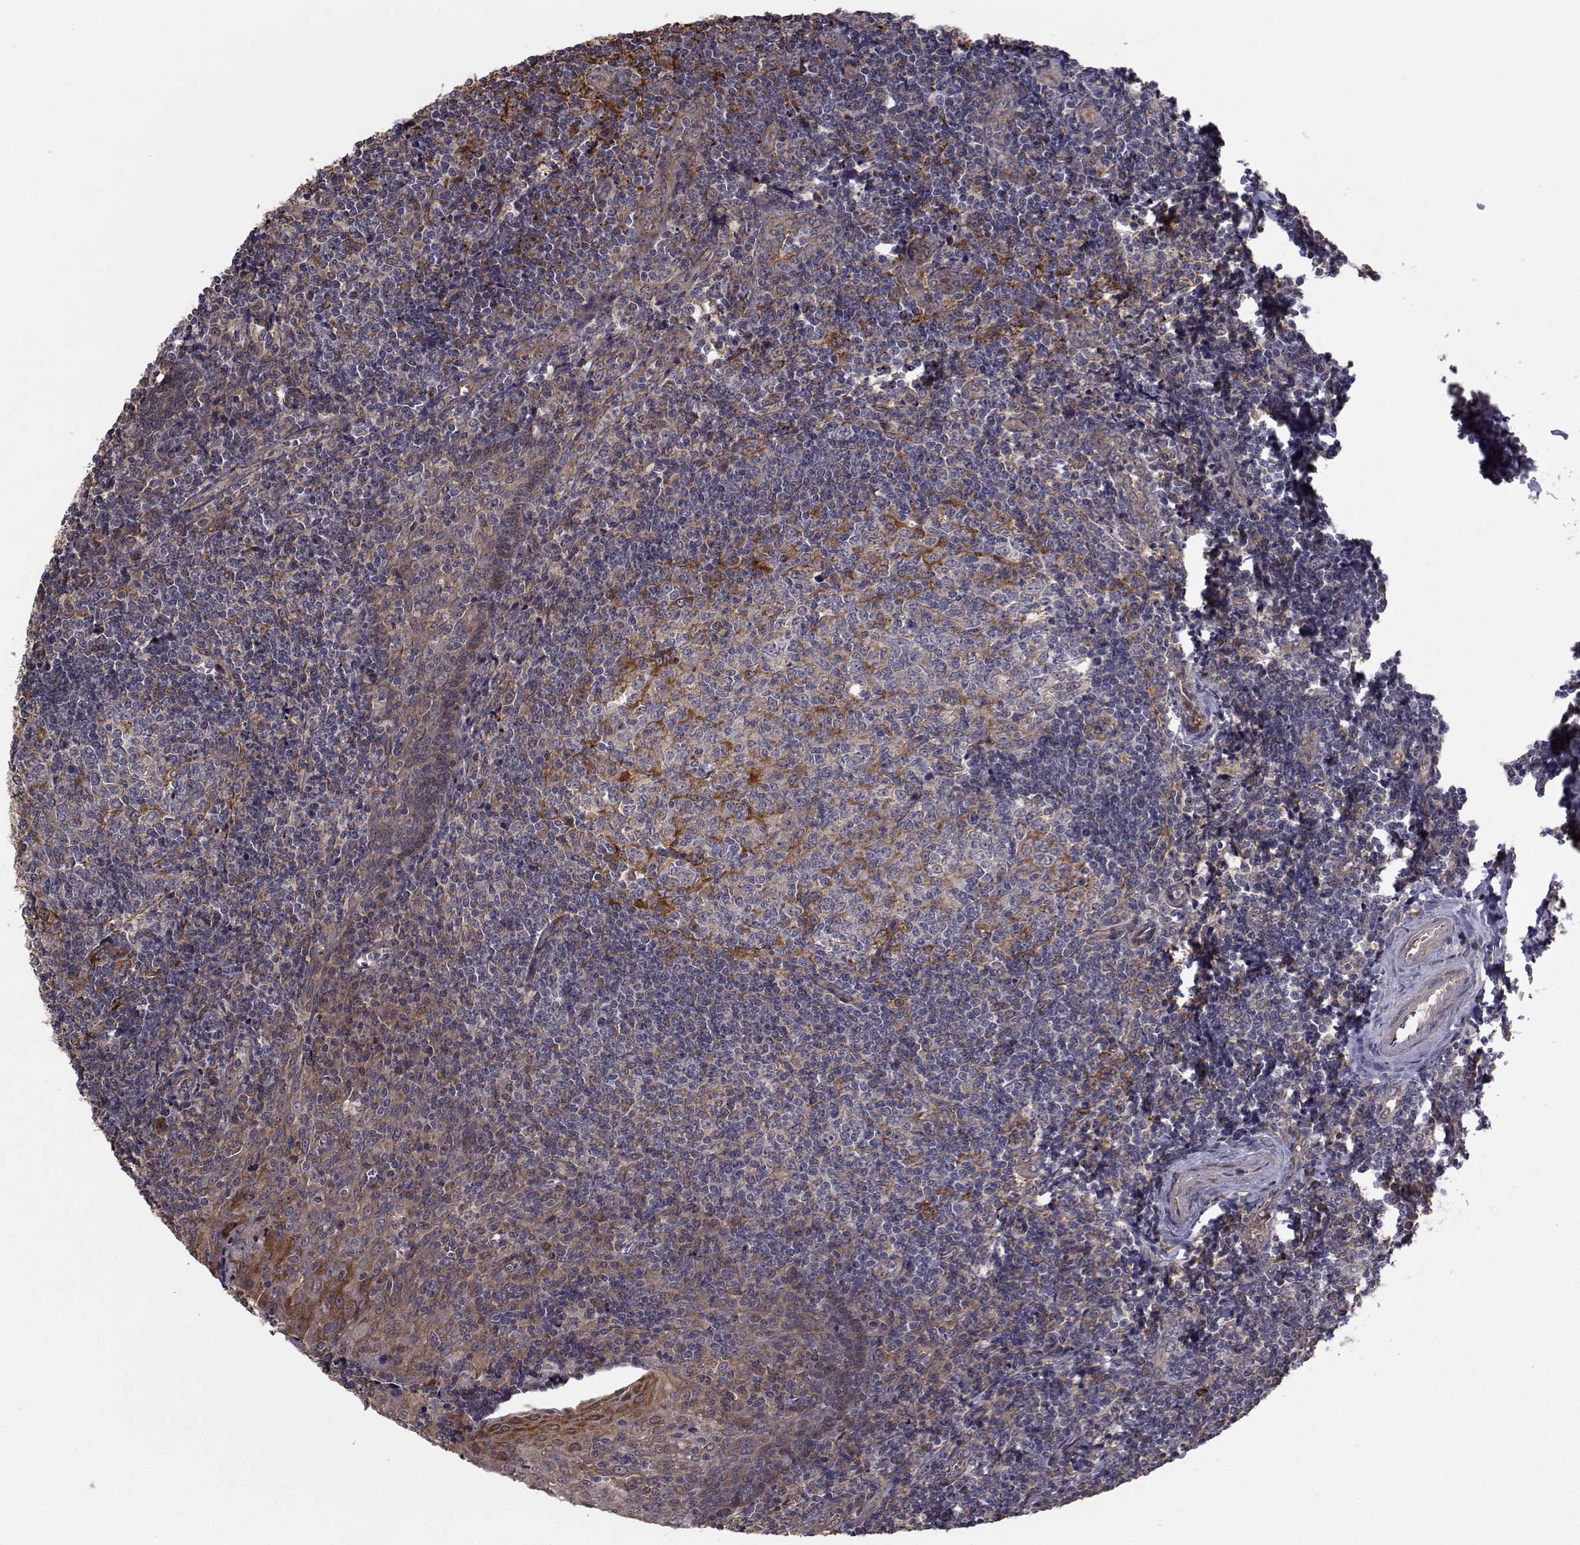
{"staining": {"intensity": "moderate", "quantity": "<25%", "location": "cytoplasmic/membranous"}, "tissue": "tonsil", "cell_type": "Germinal center cells", "image_type": "normal", "snomed": [{"axis": "morphology", "description": "Normal tissue, NOS"}, {"axis": "morphology", "description": "Inflammation, NOS"}, {"axis": "topography", "description": "Tonsil"}], "caption": "There is low levels of moderate cytoplasmic/membranous staining in germinal center cells of benign tonsil, as demonstrated by immunohistochemical staining (brown color).", "gene": "TRIP10", "patient": {"sex": "female", "age": 31}}